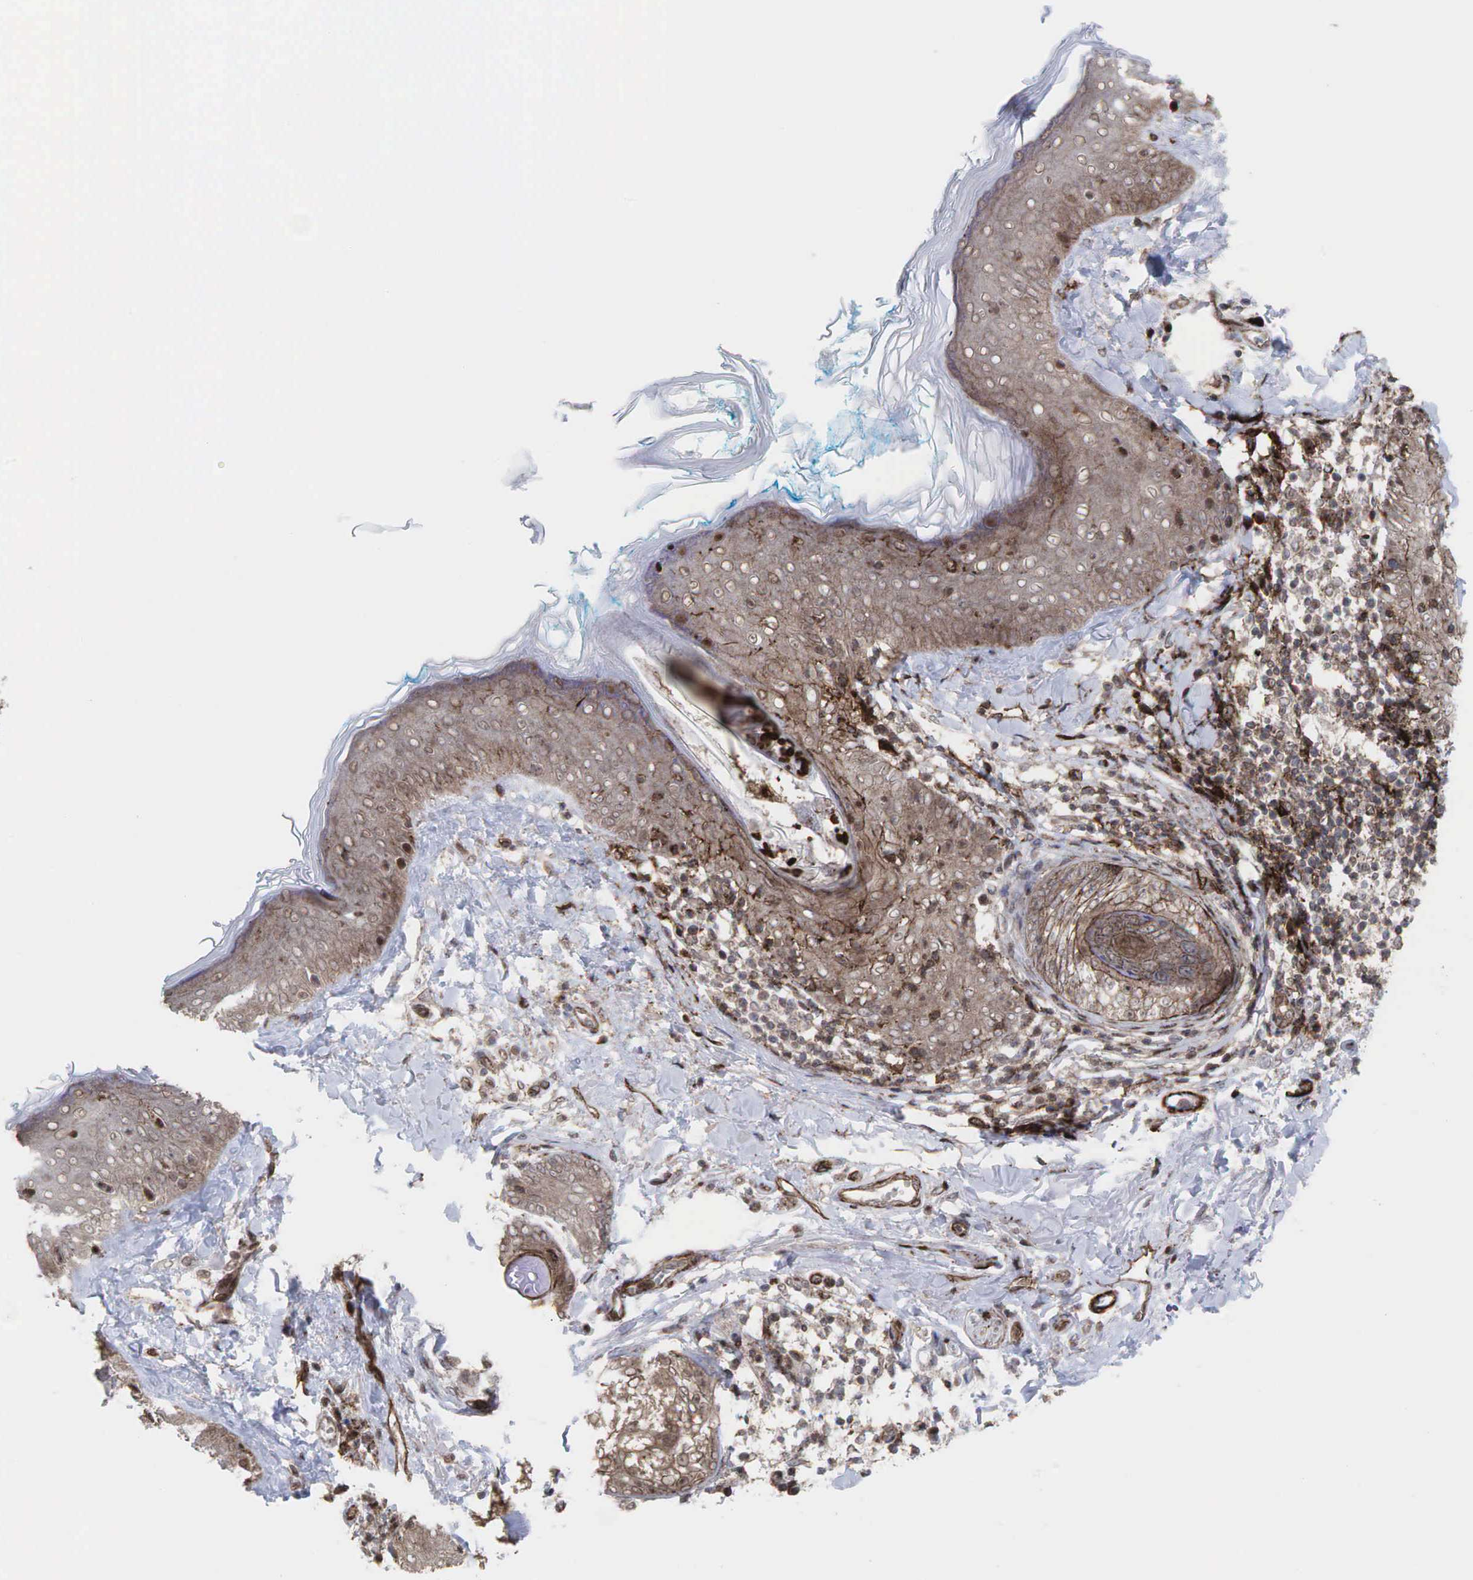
{"staining": {"intensity": "moderate", "quantity": ">75%", "location": "cytoplasmic/membranous"}, "tissue": "skin", "cell_type": "Fibroblasts", "image_type": "normal", "snomed": [{"axis": "morphology", "description": "Normal tissue, NOS"}, {"axis": "topography", "description": "Skin"}], "caption": "Skin stained for a protein exhibits moderate cytoplasmic/membranous positivity in fibroblasts. The protein of interest is stained brown, and the nuclei are stained in blue (DAB IHC with brightfield microscopy, high magnification).", "gene": "GPRASP1", "patient": {"sex": "male", "age": 86}}